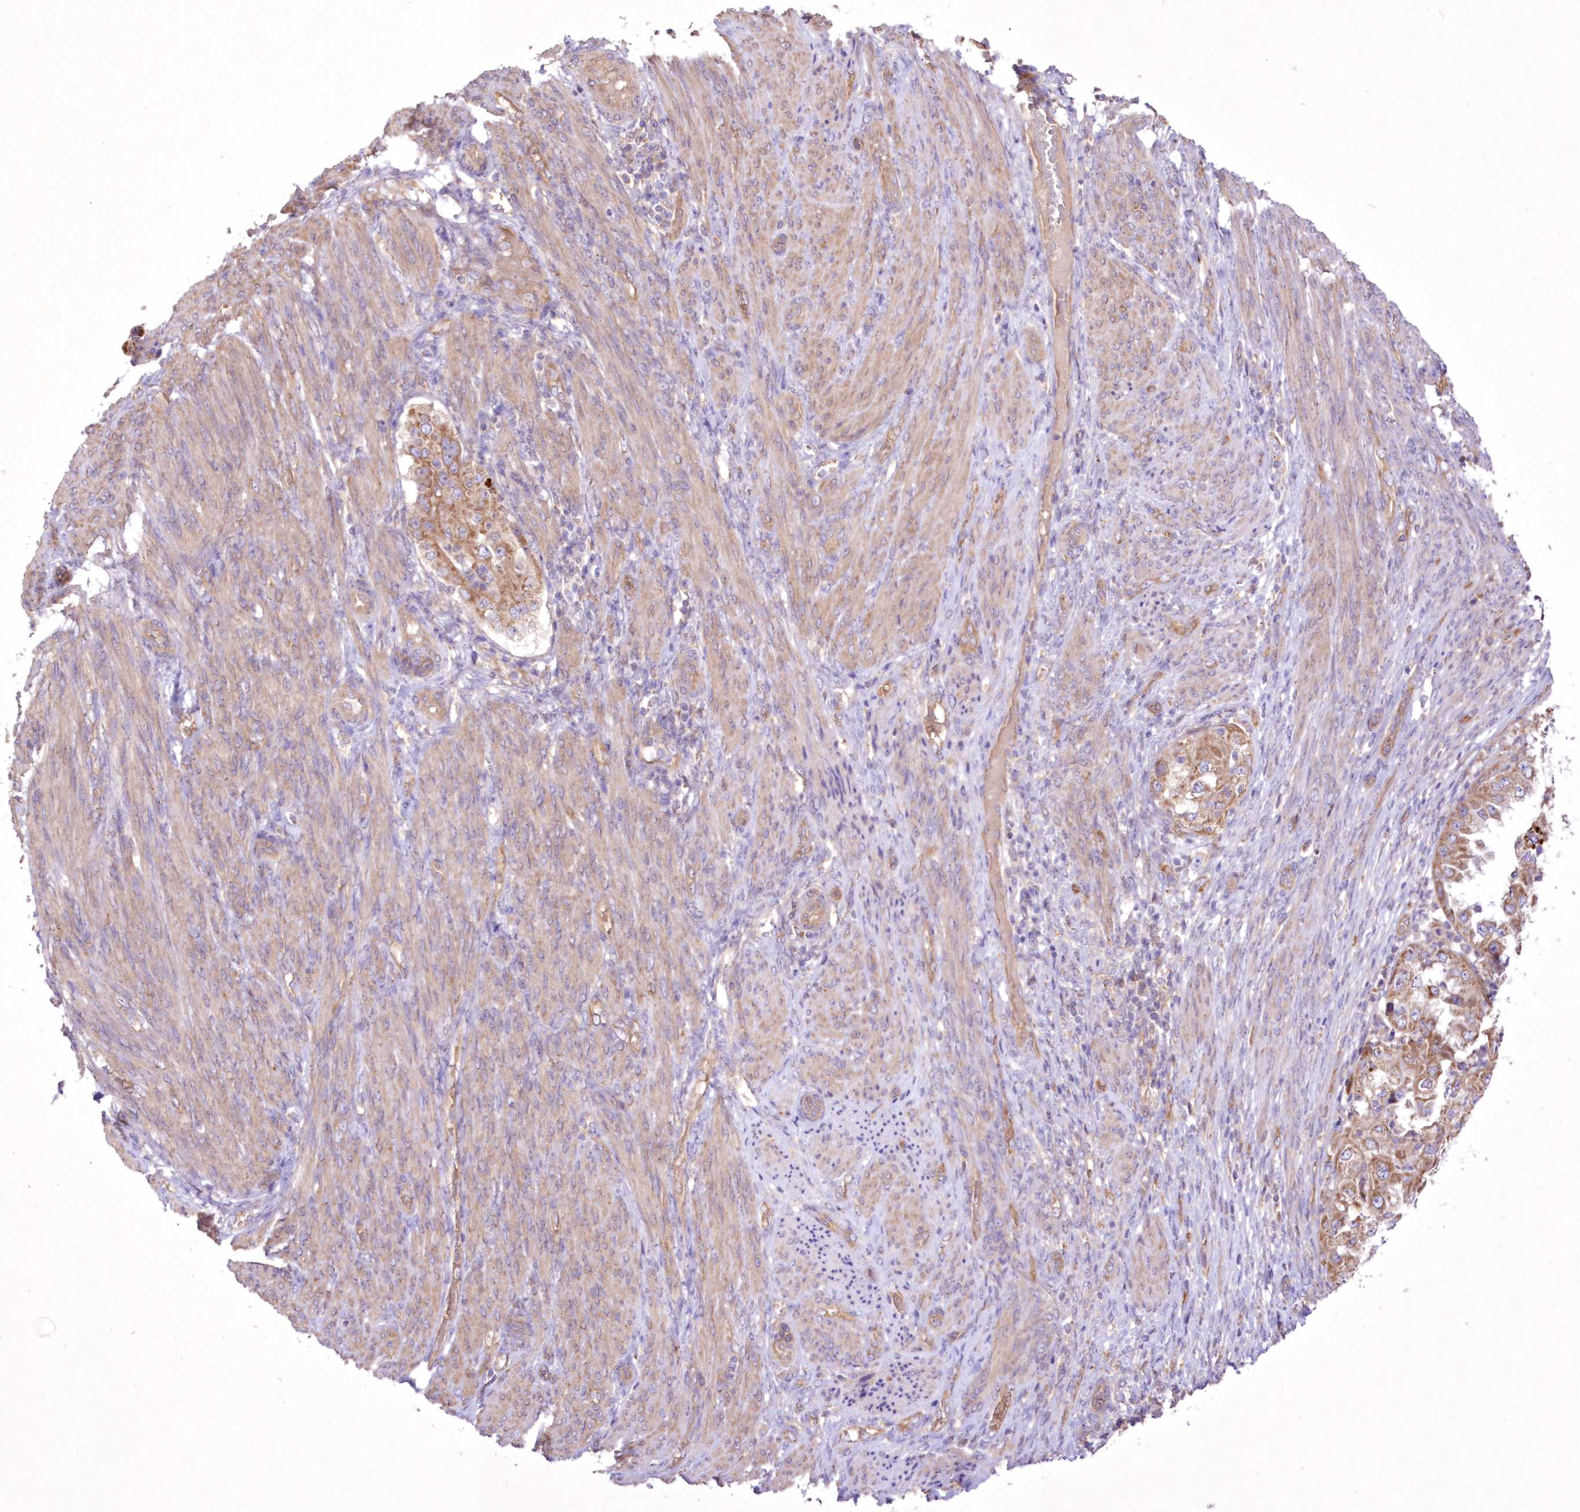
{"staining": {"intensity": "moderate", "quantity": ">75%", "location": "cytoplasmic/membranous"}, "tissue": "endometrial cancer", "cell_type": "Tumor cells", "image_type": "cancer", "snomed": [{"axis": "morphology", "description": "Adenocarcinoma, NOS"}, {"axis": "topography", "description": "Endometrium"}], "caption": "This is a photomicrograph of immunohistochemistry staining of endometrial cancer, which shows moderate expression in the cytoplasmic/membranous of tumor cells.", "gene": "FCHO2", "patient": {"sex": "female", "age": 85}}